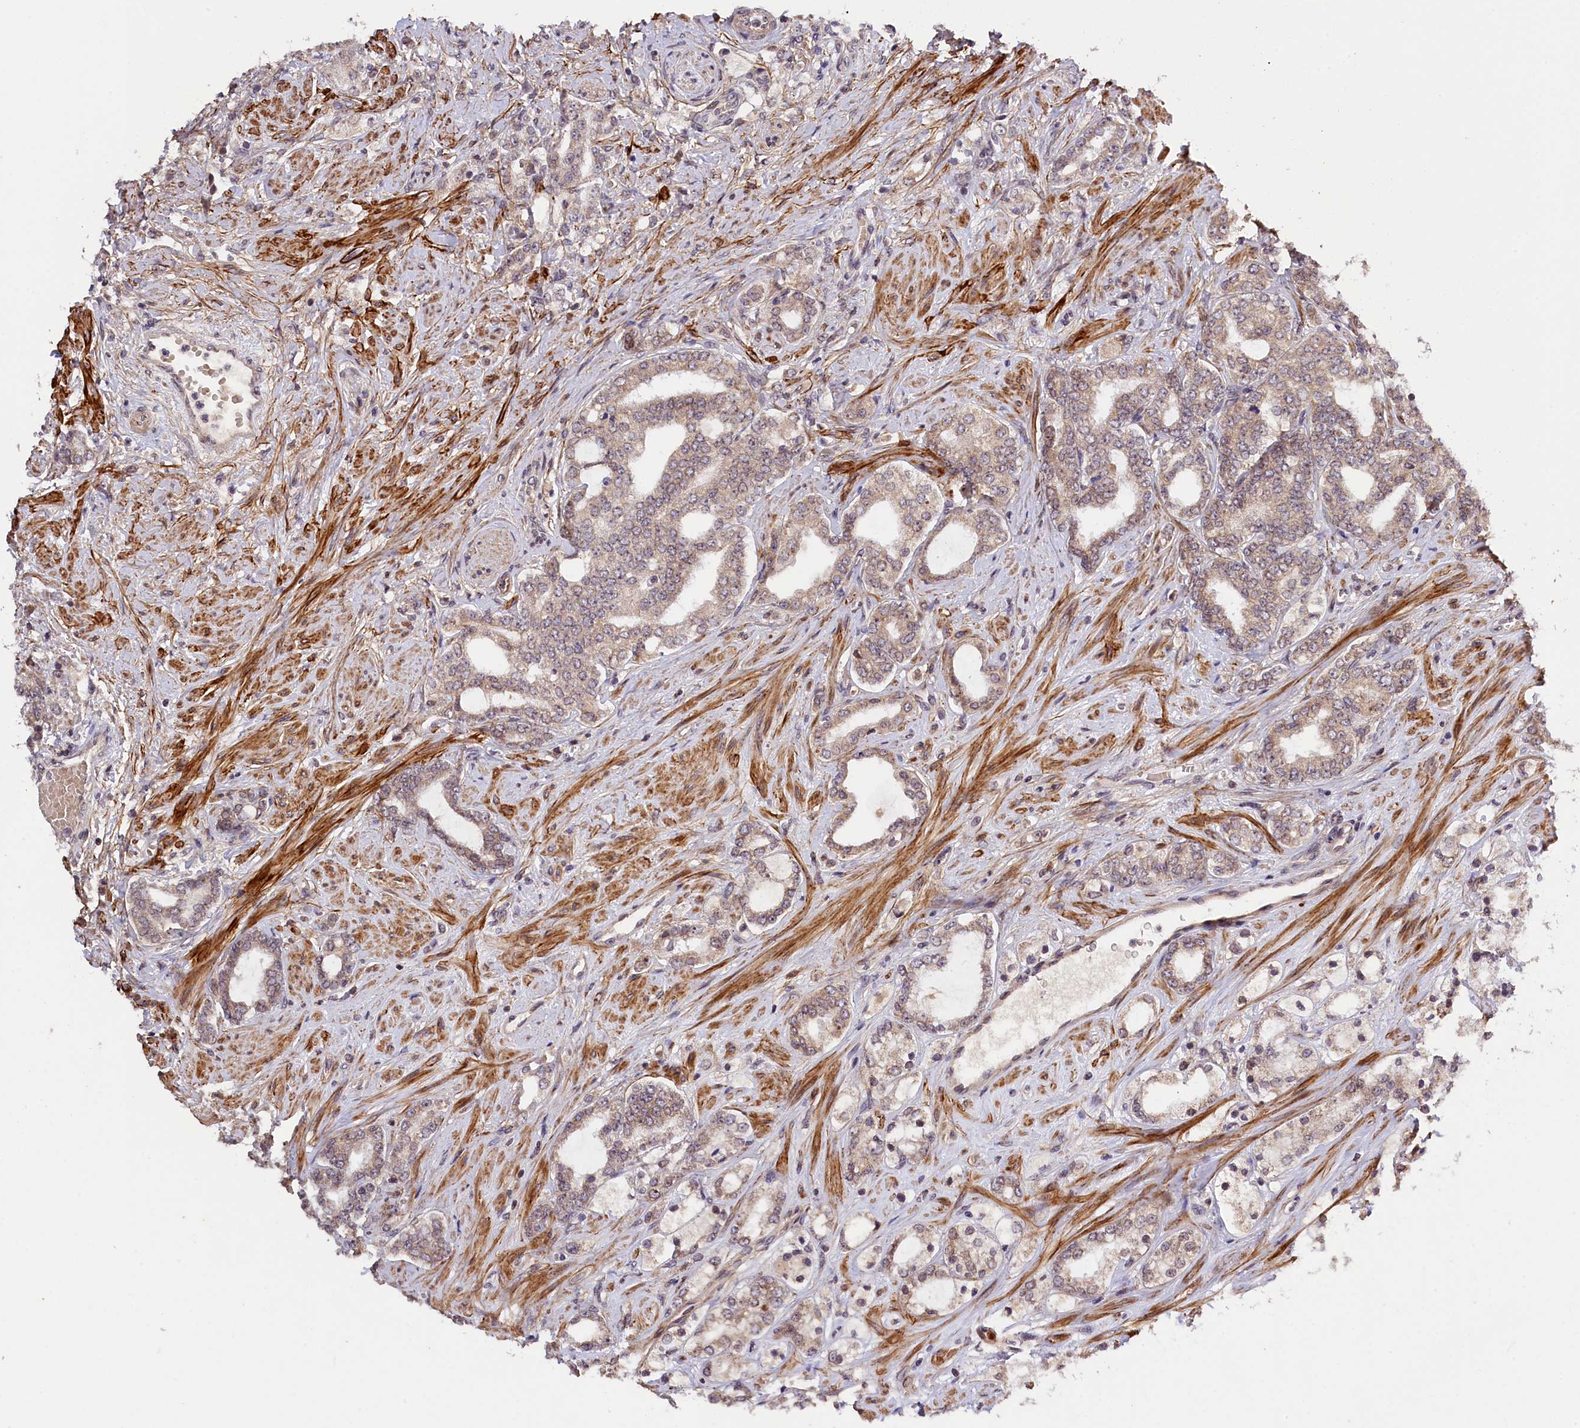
{"staining": {"intensity": "moderate", "quantity": "25%-75%", "location": "cytoplasmic/membranous"}, "tissue": "prostate cancer", "cell_type": "Tumor cells", "image_type": "cancer", "snomed": [{"axis": "morphology", "description": "Adenocarcinoma, High grade"}, {"axis": "topography", "description": "Prostate"}], "caption": "Immunohistochemical staining of human adenocarcinoma (high-grade) (prostate) exhibits medium levels of moderate cytoplasmic/membranous protein expression in about 25%-75% of tumor cells.", "gene": "ZNF480", "patient": {"sex": "male", "age": 64}}